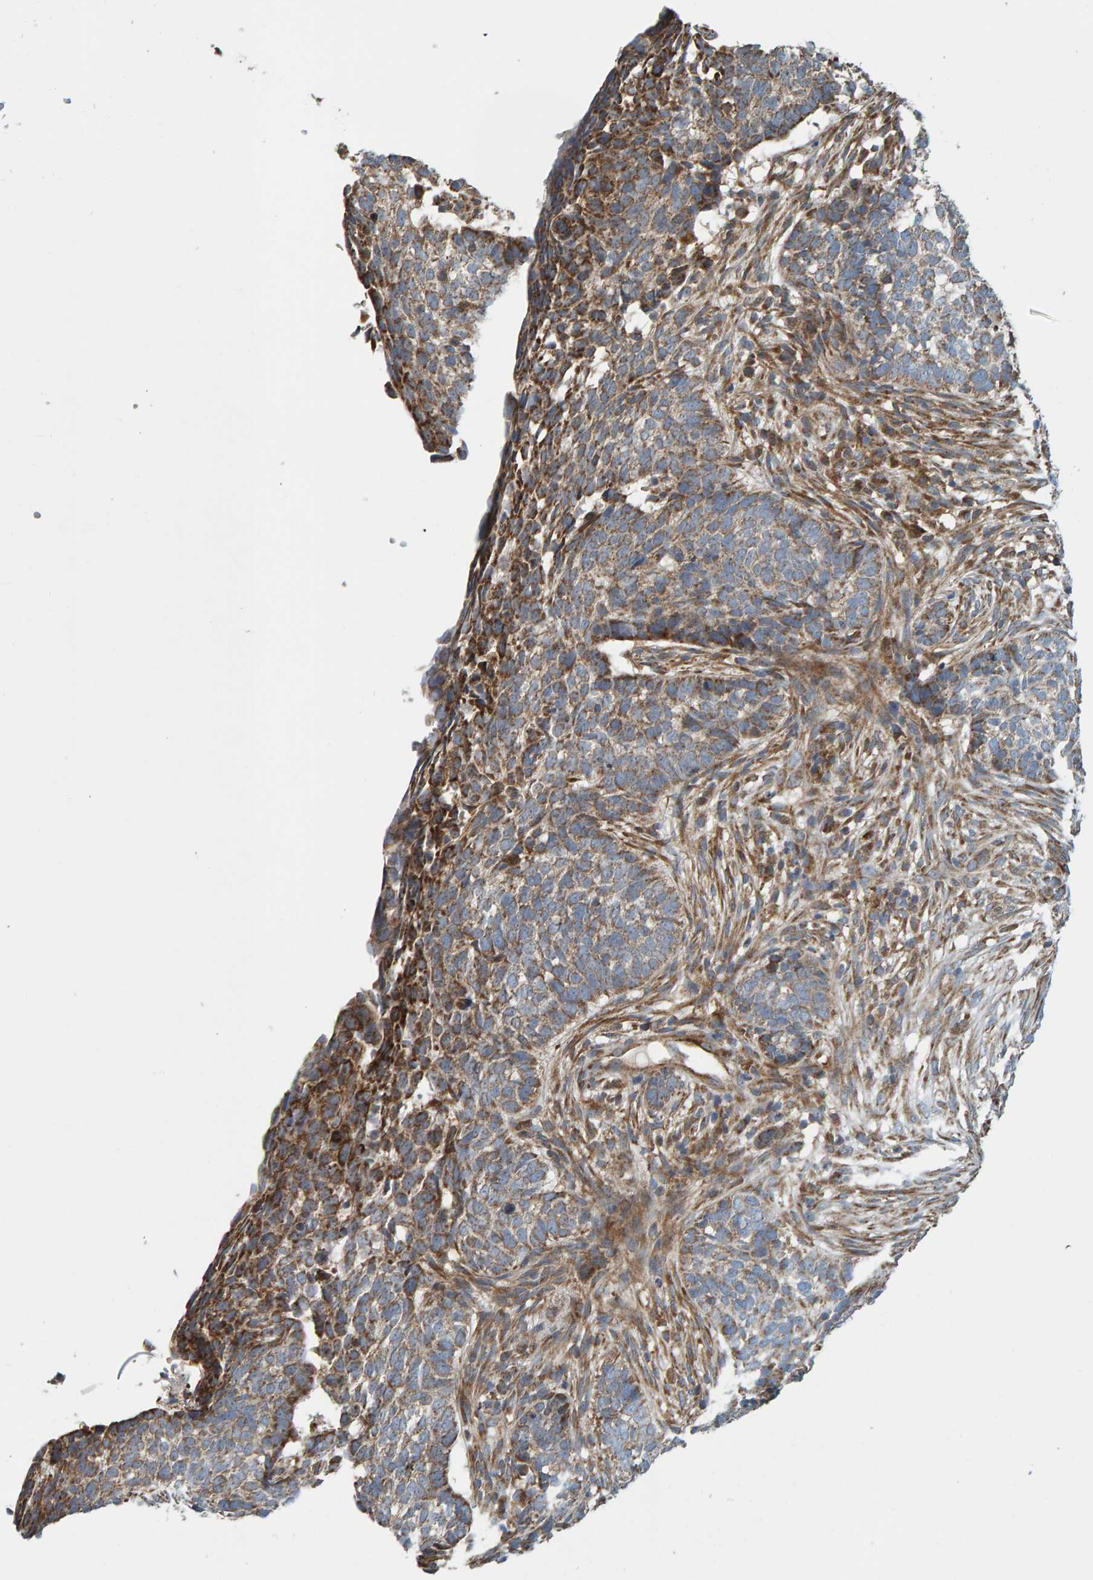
{"staining": {"intensity": "moderate", "quantity": ">75%", "location": "cytoplasmic/membranous"}, "tissue": "skin cancer", "cell_type": "Tumor cells", "image_type": "cancer", "snomed": [{"axis": "morphology", "description": "Basal cell carcinoma"}, {"axis": "topography", "description": "Skin"}], "caption": "The micrograph displays staining of skin cancer (basal cell carcinoma), revealing moderate cytoplasmic/membranous protein positivity (brown color) within tumor cells. The protein is shown in brown color, while the nuclei are stained blue.", "gene": "MRPL45", "patient": {"sex": "male", "age": 85}}